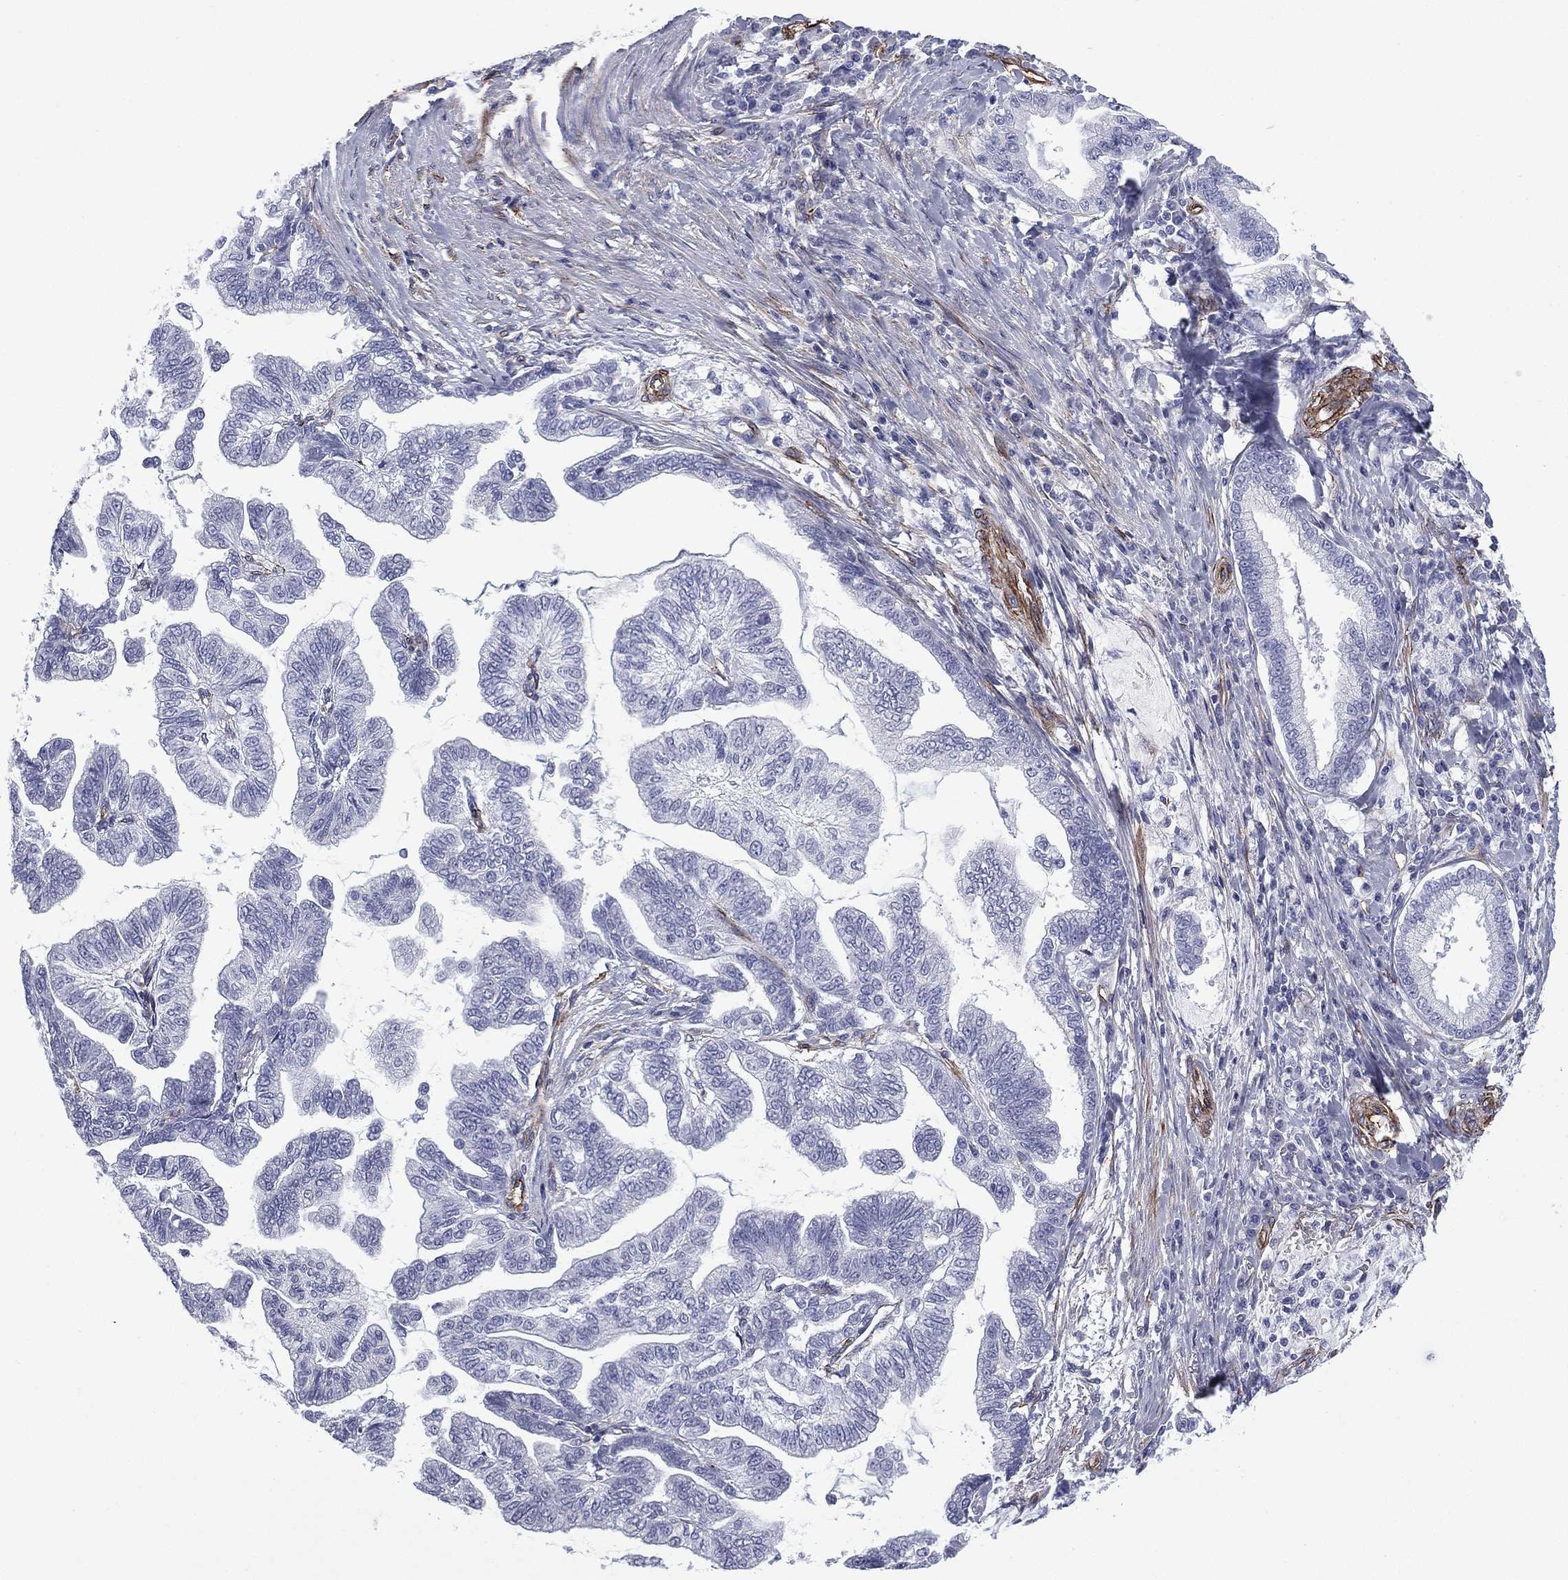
{"staining": {"intensity": "negative", "quantity": "none", "location": "none"}, "tissue": "stomach cancer", "cell_type": "Tumor cells", "image_type": "cancer", "snomed": [{"axis": "morphology", "description": "Adenocarcinoma, NOS"}, {"axis": "topography", "description": "Stomach"}], "caption": "This is an immunohistochemistry photomicrograph of adenocarcinoma (stomach). There is no staining in tumor cells.", "gene": "CAVIN3", "patient": {"sex": "male", "age": 83}}